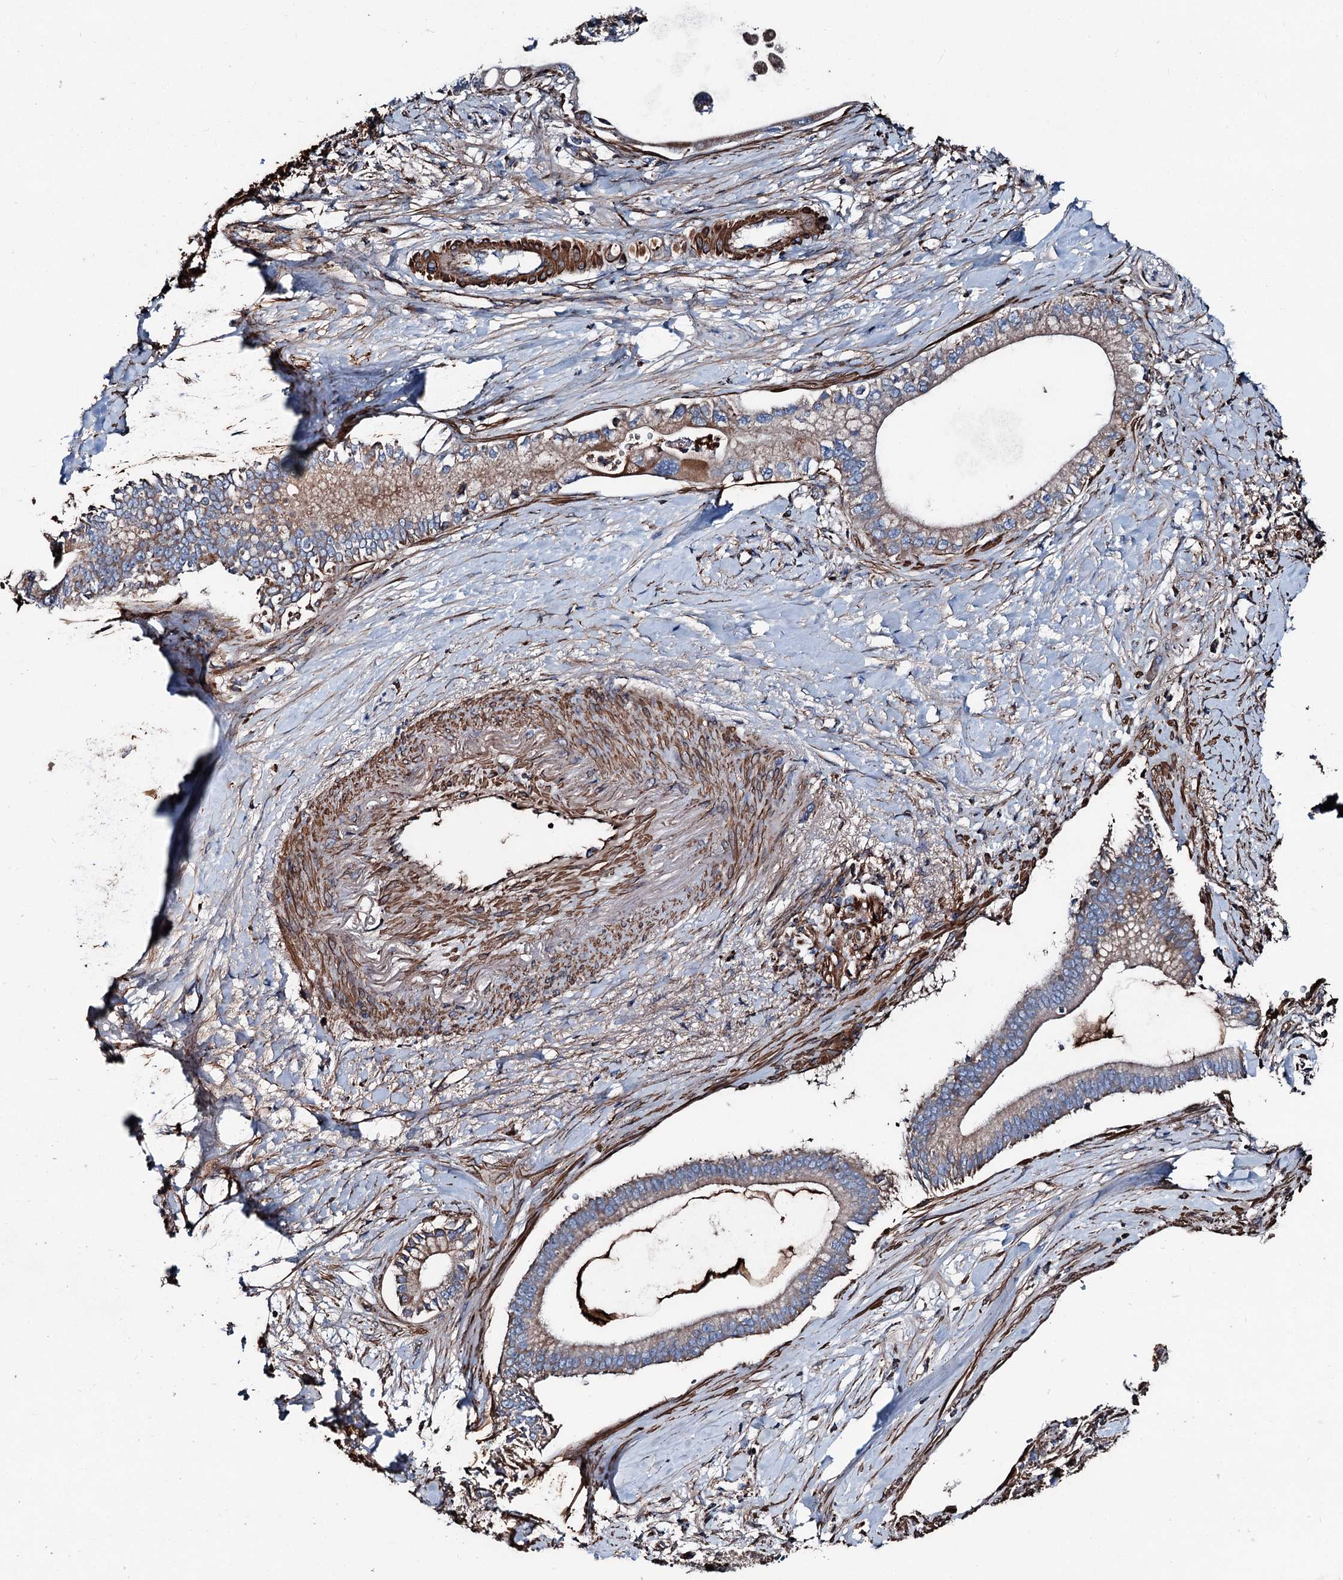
{"staining": {"intensity": "weak", "quantity": "25%-75%", "location": "cytoplasmic/membranous"}, "tissue": "pancreatic cancer", "cell_type": "Tumor cells", "image_type": "cancer", "snomed": [{"axis": "morphology", "description": "Adenocarcinoma, NOS"}, {"axis": "topography", "description": "Pancreas"}], "caption": "Immunohistochemistry (IHC) (DAB) staining of human pancreatic cancer (adenocarcinoma) displays weak cytoplasmic/membranous protein staining in approximately 25%-75% of tumor cells.", "gene": "DDIAS", "patient": {"sex": "male", "age": 68}}